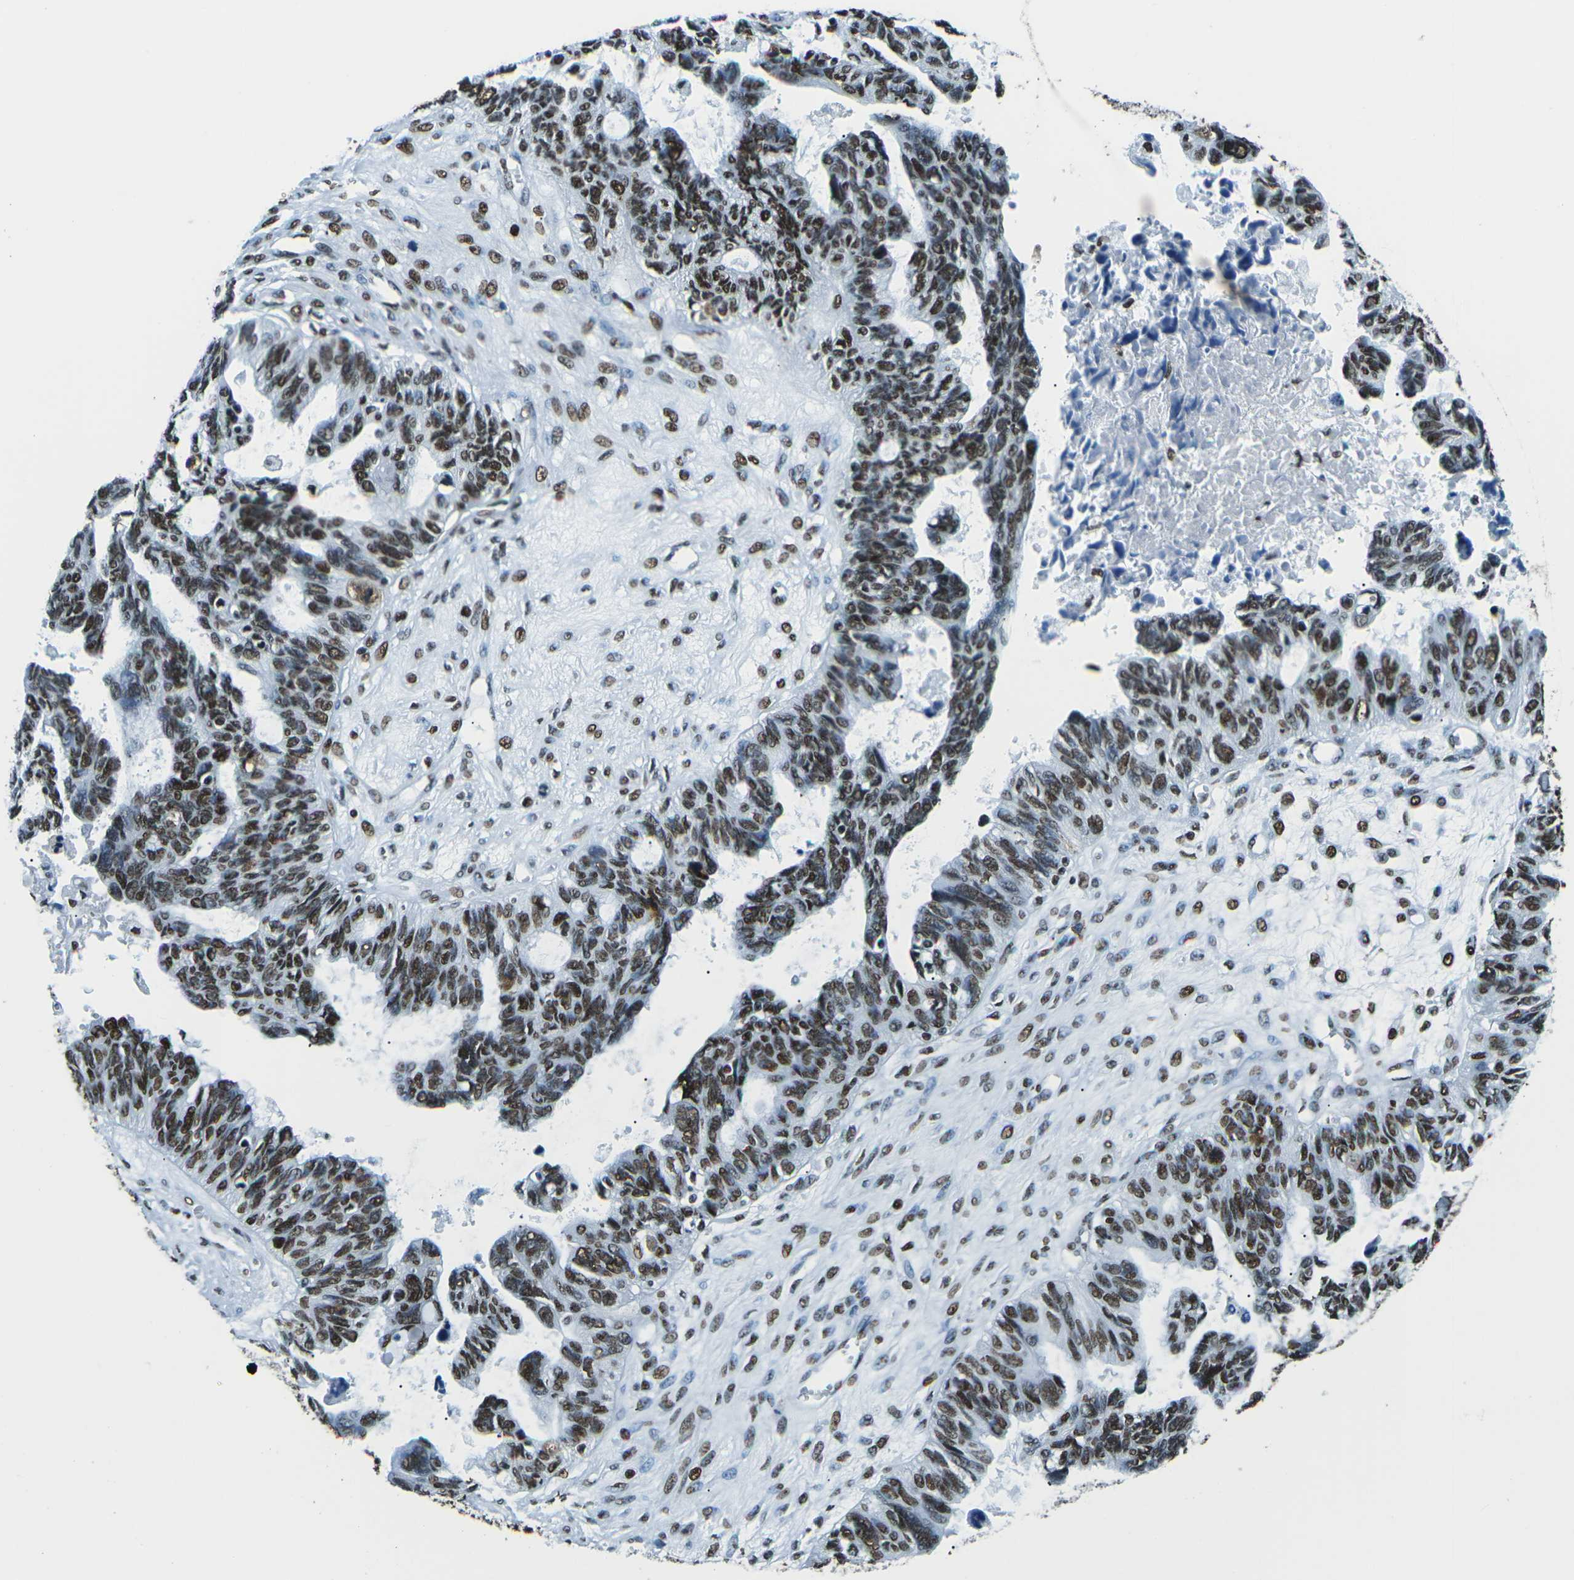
{"staining": {"intensity": "moderate", "quantity": ">75%", "location": "nuclear"}, "tissue": "ovarian cancer", "cell_type": "Tumor cells", "image_type": "cancer", "snomed": [{"axis": "morphology", "description": "Cystadenocarcinoma, serous, NOS"}, {"axis": "topography", "description": "Ovary"}], "caption": "Ovarian serous cystadenocarcinoma stained for a protein displays moderate nuclear positivity in tumor cells.", "gene": "HNRNPL", "patient": {"sex": "female", "age": 79}}